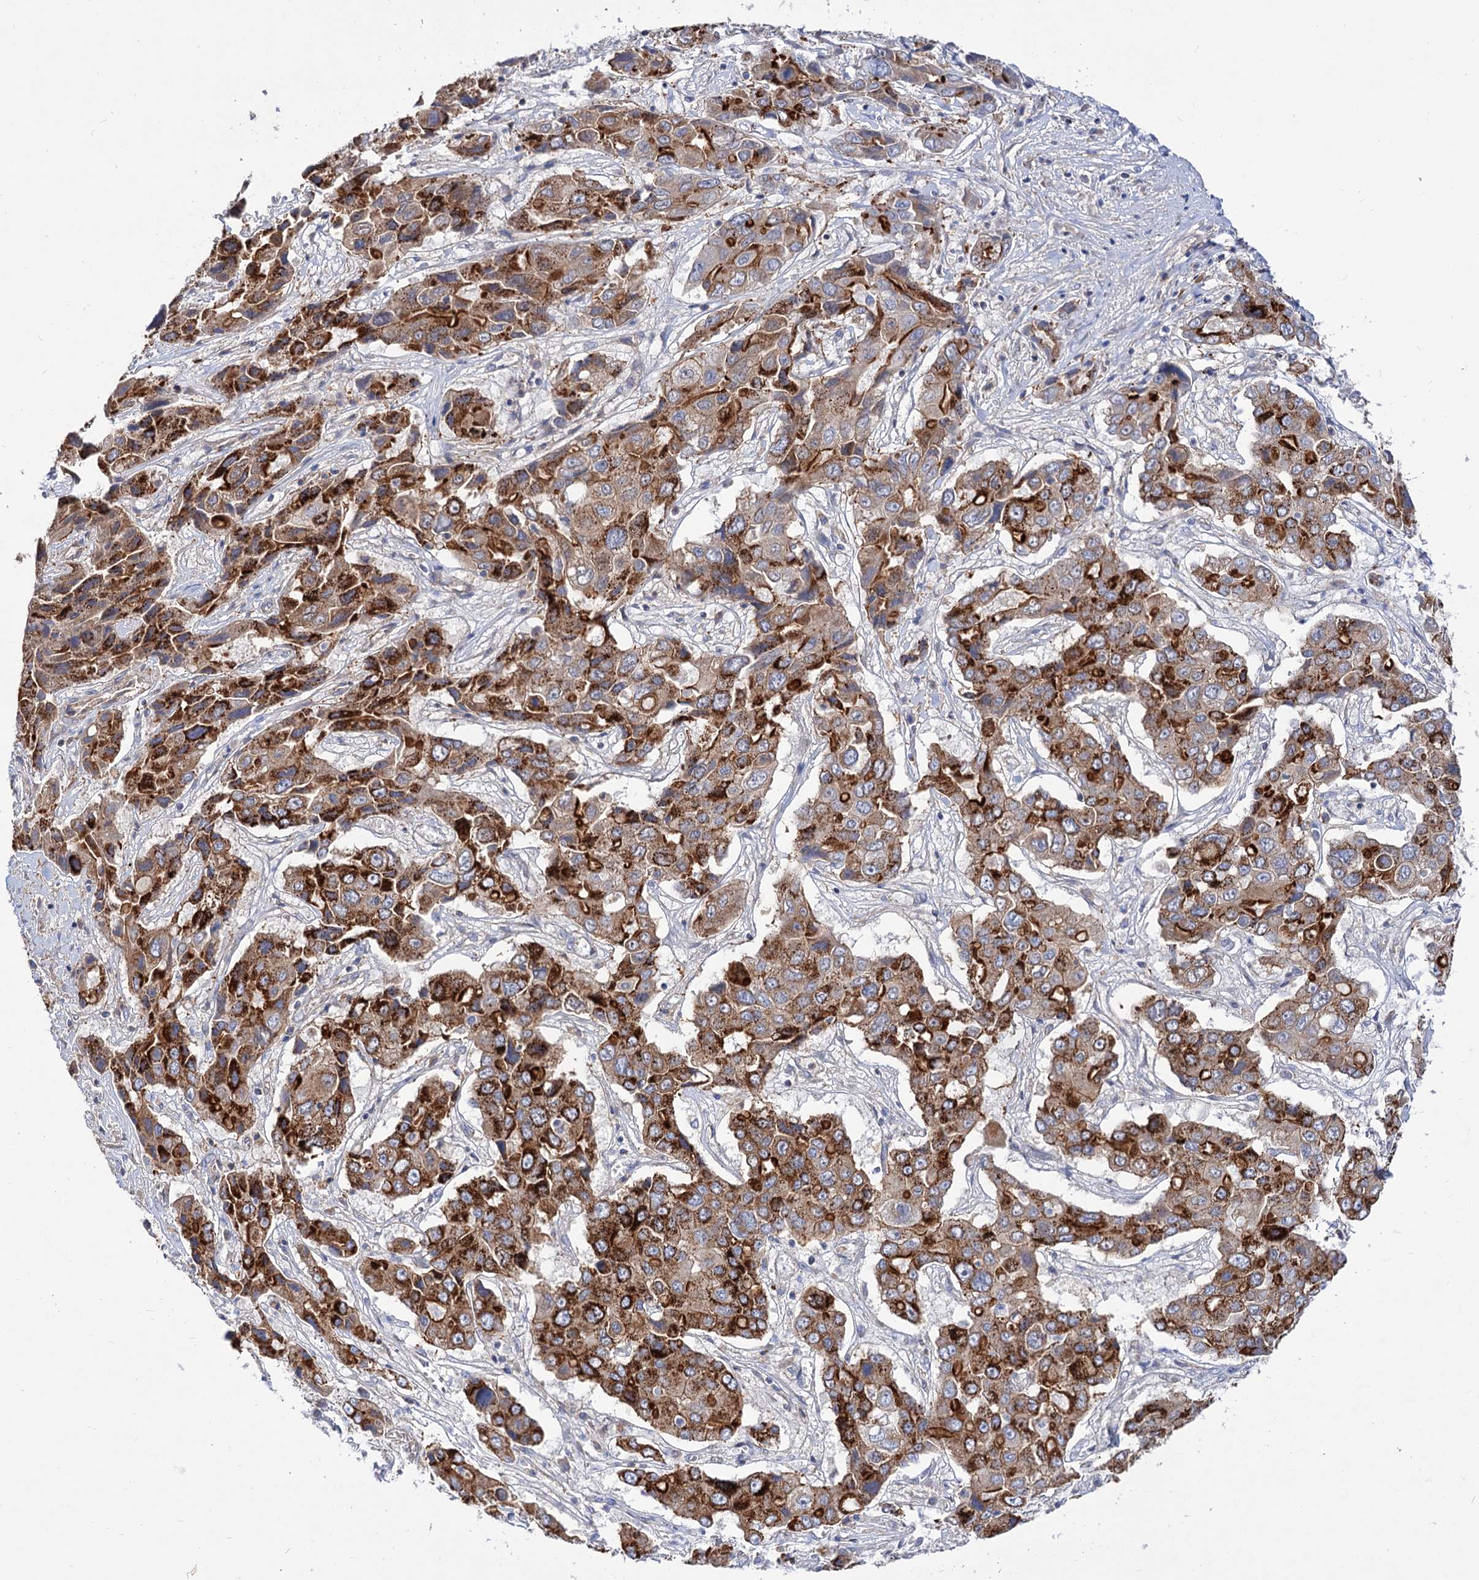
{"staining": {"intensity": "strong", "quantity": ">75%", "location": "cytoplasmic/membranous"}, "tissue": "liver cancer", "cell_type": "Tumor cells", "image_type": "cancer", "snomed": [{"axis": "morphology", "description": "Cholangiocarcinoma"}, {"axis": "topography", "description": "Liver"}], "caption": "Liver cancer stained with immunohistochemistry (IHC) shows strong cytoplasmic/membranous positivity in about >75% of tumor cells.", "gene": "NUDCD2", "patient": {"sex": "male", "age": 67}}